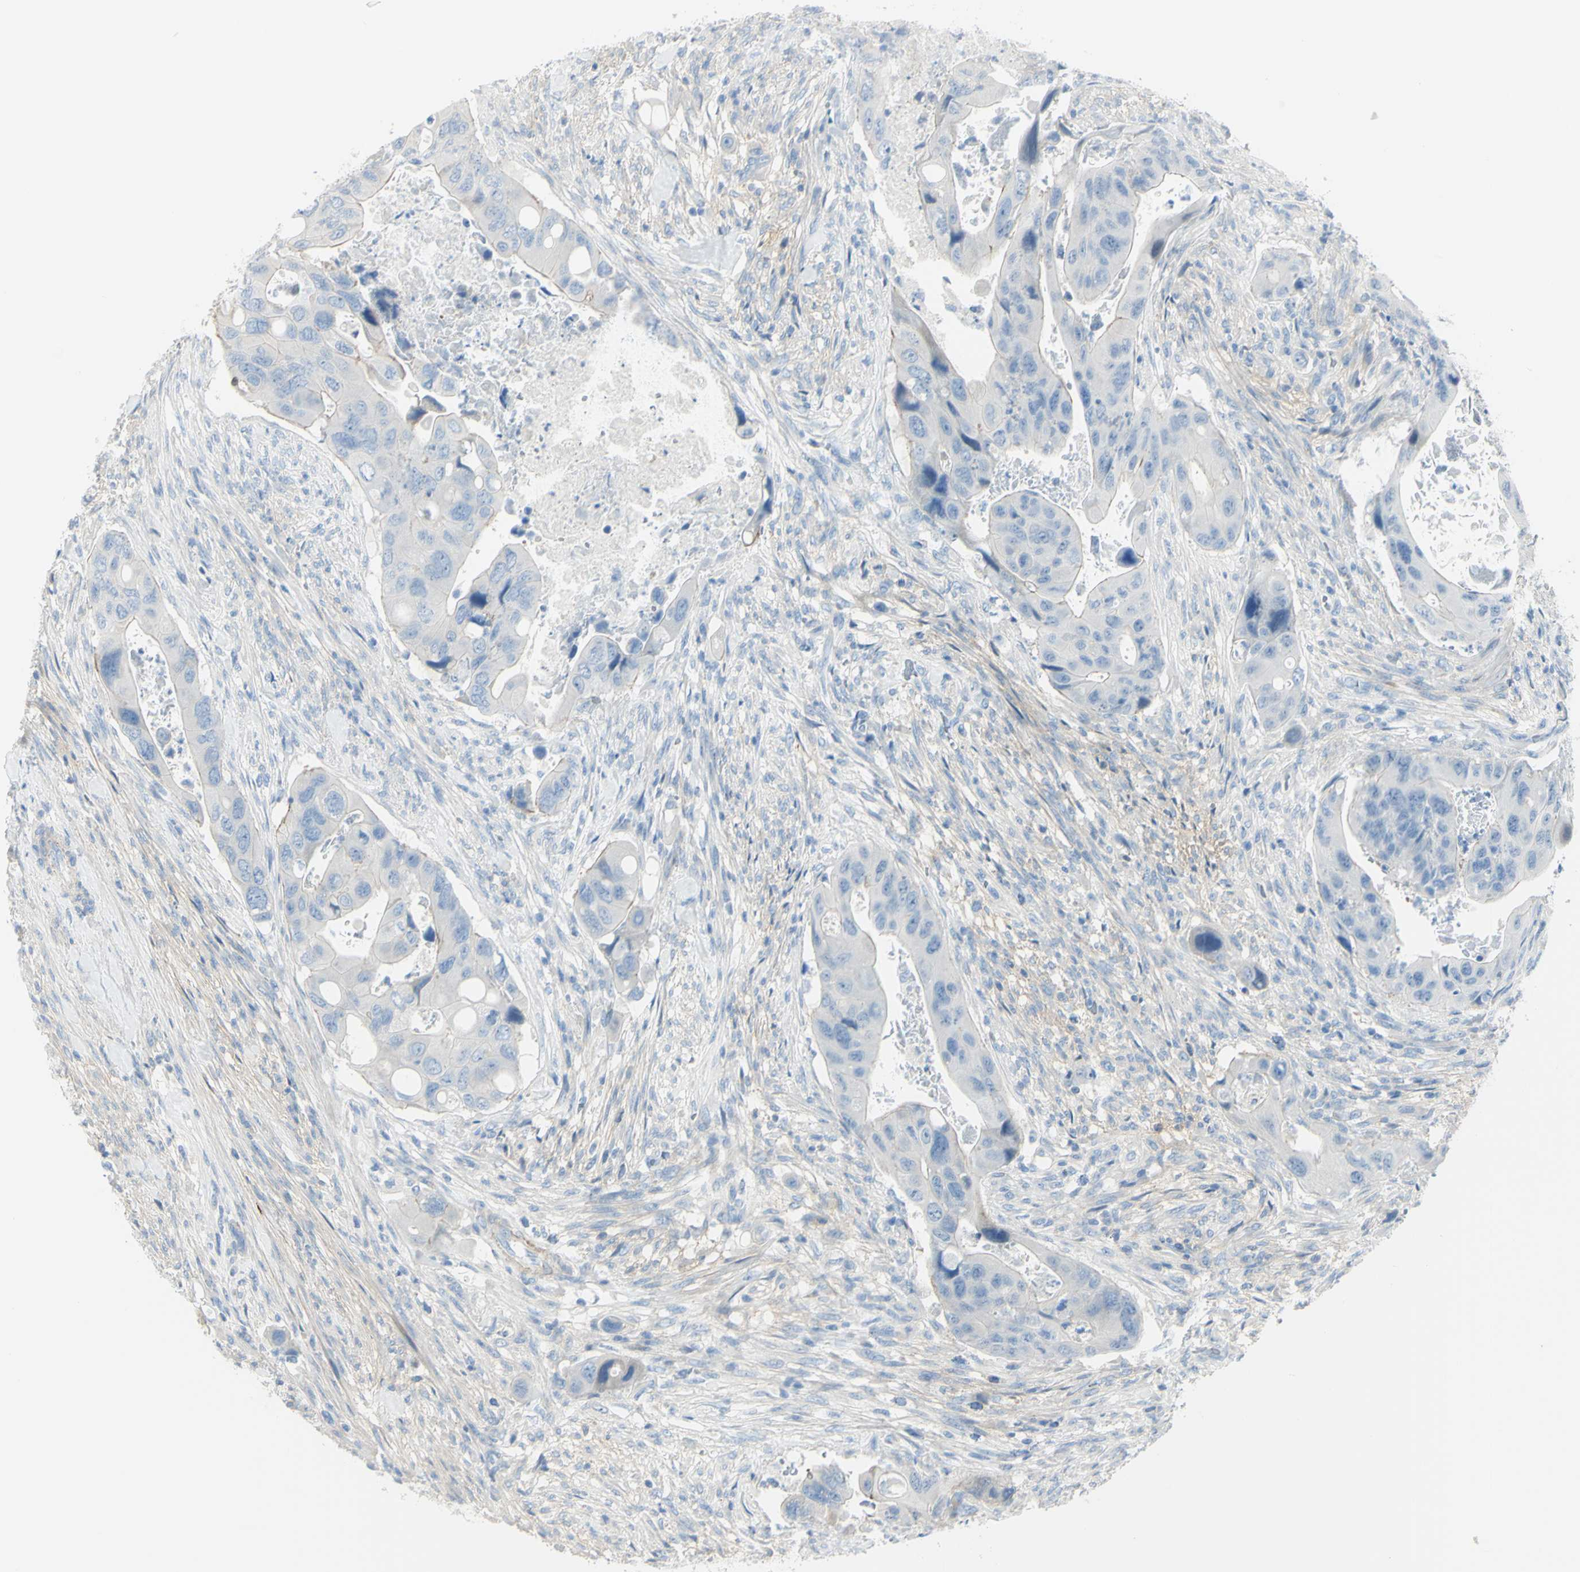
{"staining": {"intensity": "negative", "quantity": "none", "location": "none"}, "tissue": "colorectal cancer", "cell_type": "Tumor cells", "image_type": "cancer", "snomed": [{"axis": "morphology", "description": "Adenocarcinoma, NOS"}, {"axis": "topography", "description": "Rectum"}], "caption": "Image shows no protein staining in tumor cells of colorectal adenocarcinoma tissue.", "gene": "NCBP2L", "patient": {"sex": "female", "age": 57}}